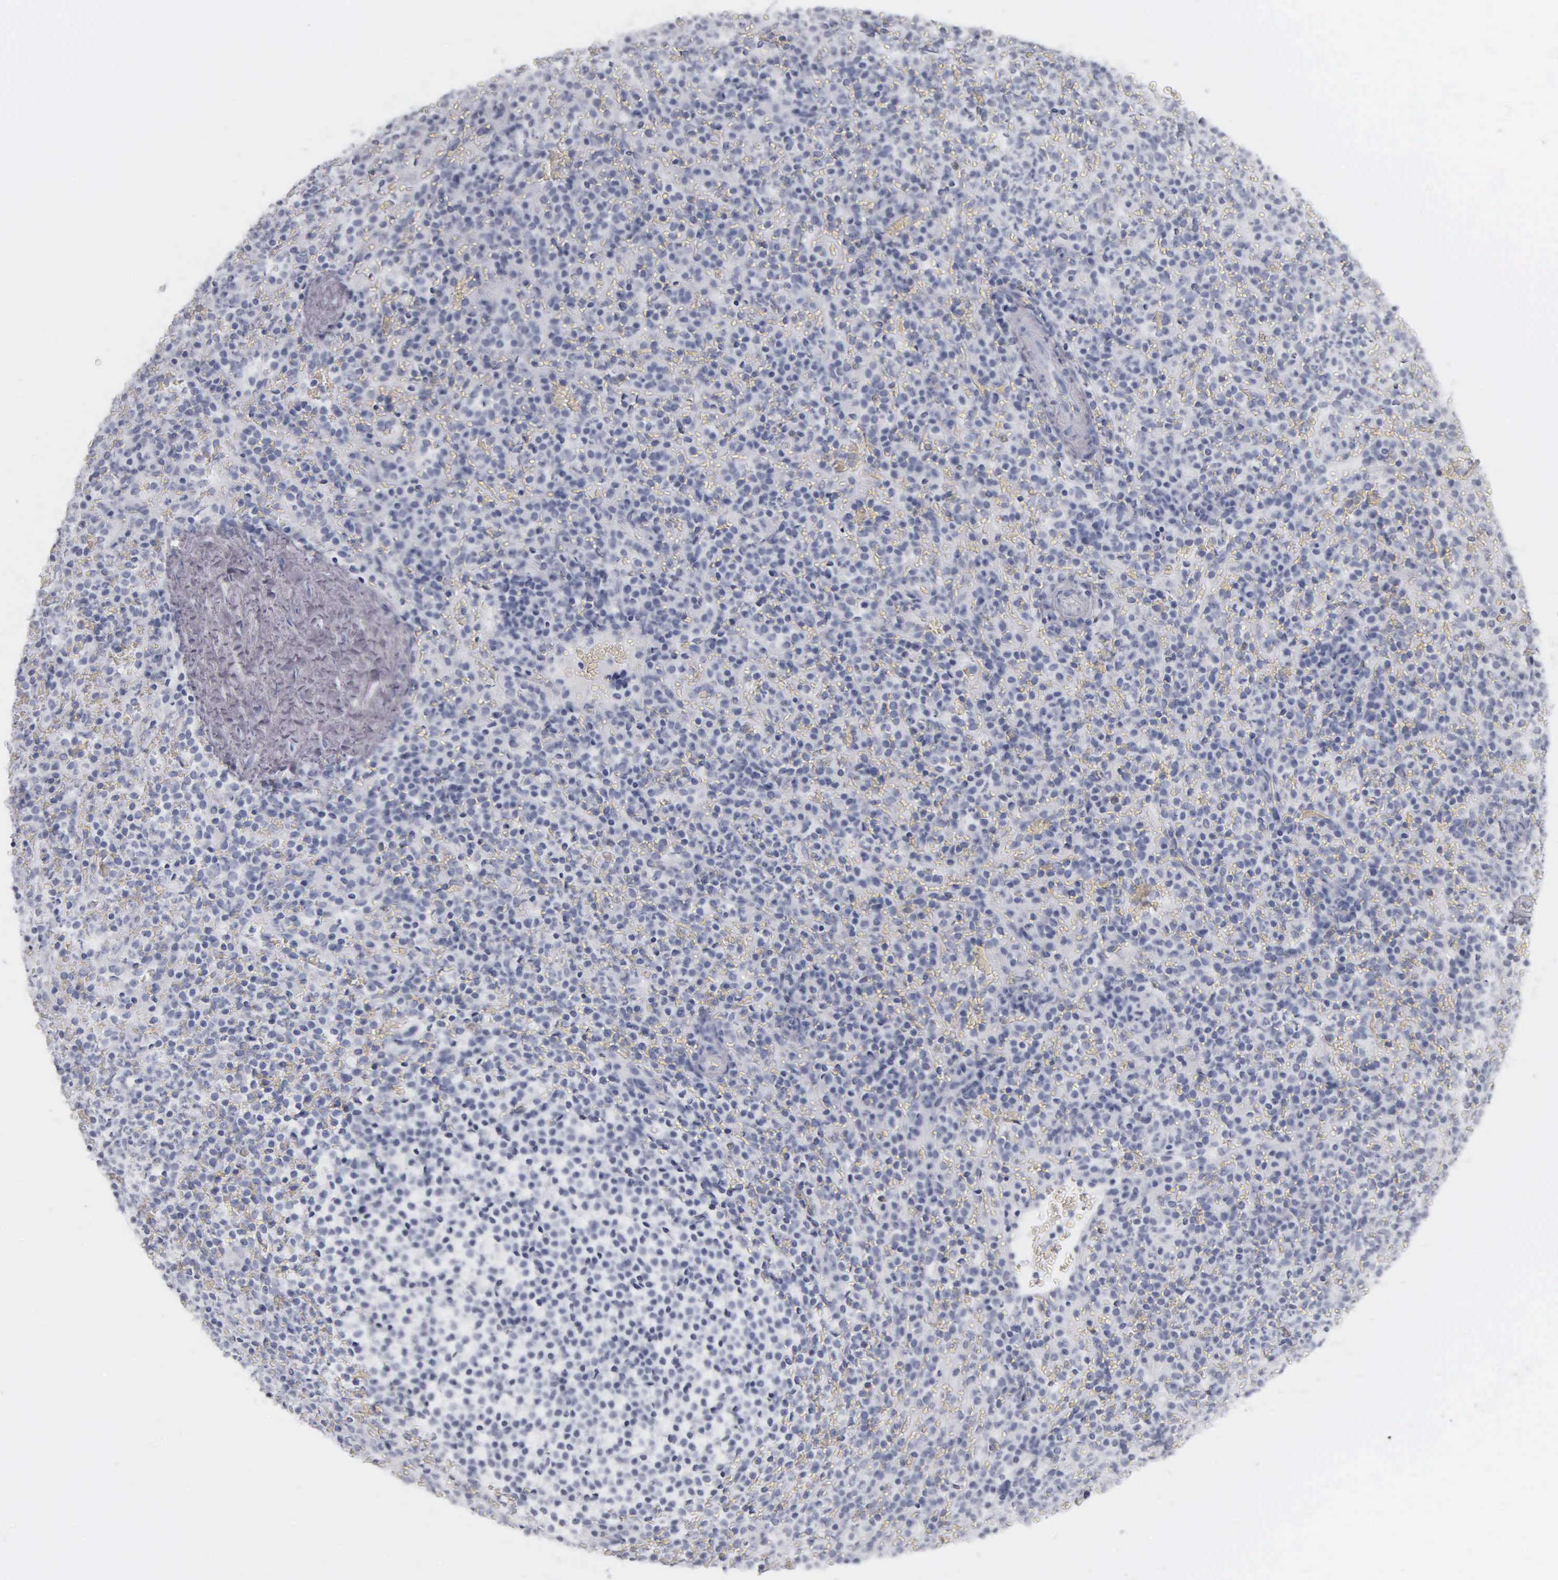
{"staining": {"intensity": "negative", "quantity": "none", "location": "none"}, "tissue": "spleen", "cell_type": "Cells in red pulp", "image_type": "normal", "snomed": [{"axis": "morphology", "description": "Normal tissue, NOS"}, {"axis": "topography", "description": "Spleen"}], "caption": "This is an immunohistochemistry photomicrograph of unremarkable human spleen. There is no expression in cells in red pulp.", "gene": "KRT20", "patient": {"sex": "female", "age": 21}}